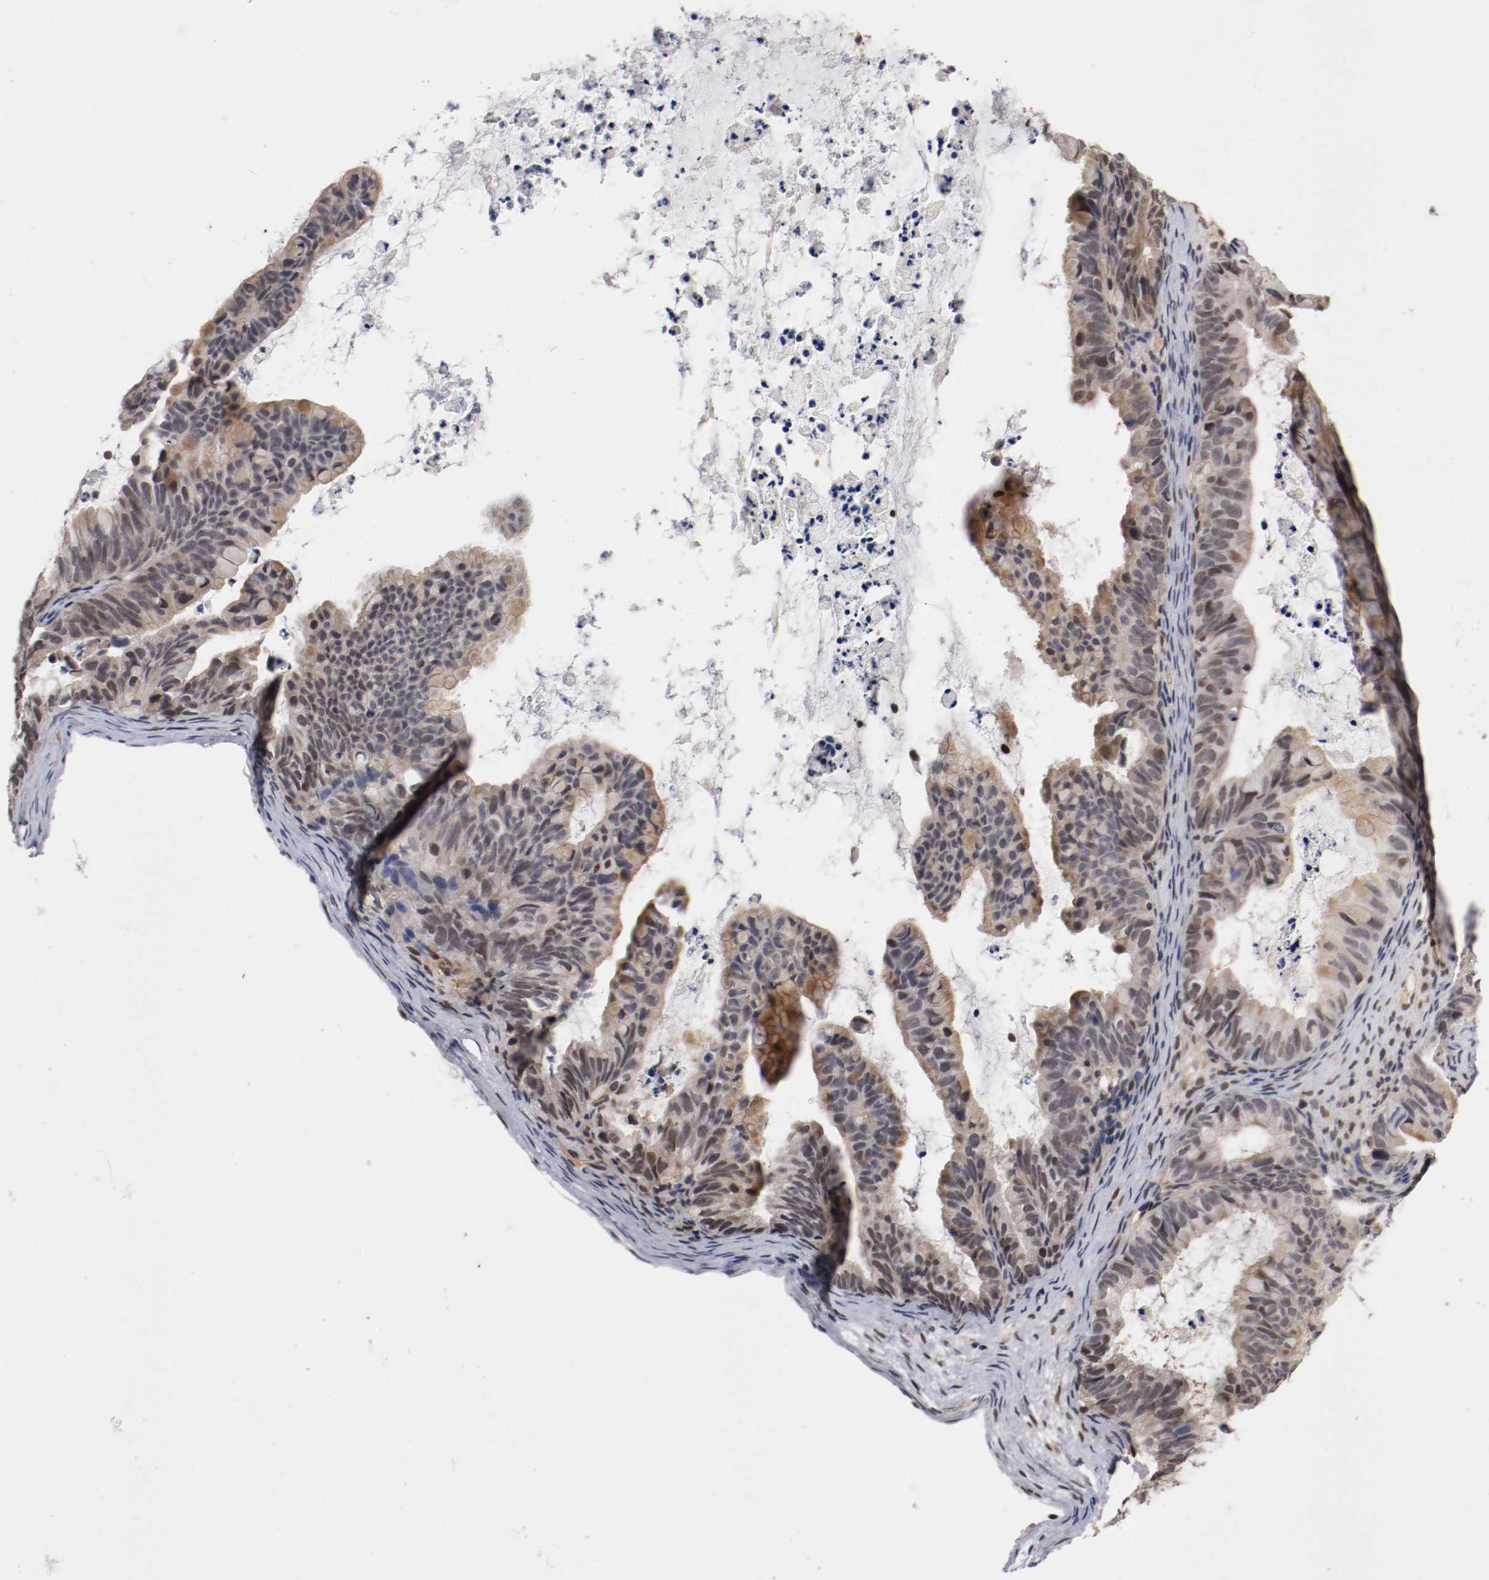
{"staining": {"intensity": "weak", "quantity": "25%-75%", "location": "cytoplasmic/membranous"}, "tissue": "ovarian cancer", "cell_type": "Tumor cells", "image_type": "cancer", "snomed": [{"axis": "morphology", "description": "Cystadenocarcinoma, mucinous, NOS"}, {"axis": "topography", "description": "Ovary"}], "caption": "Weak cytoplasmic/membranous expression for a protein is present in approximately 25%-75% of tumor cells of ovarian mucinous cystadenocarcinoma using immunohistochemistry.", "gene": "DNMT3B", "patient": {"sex": "female", "age": 36}}